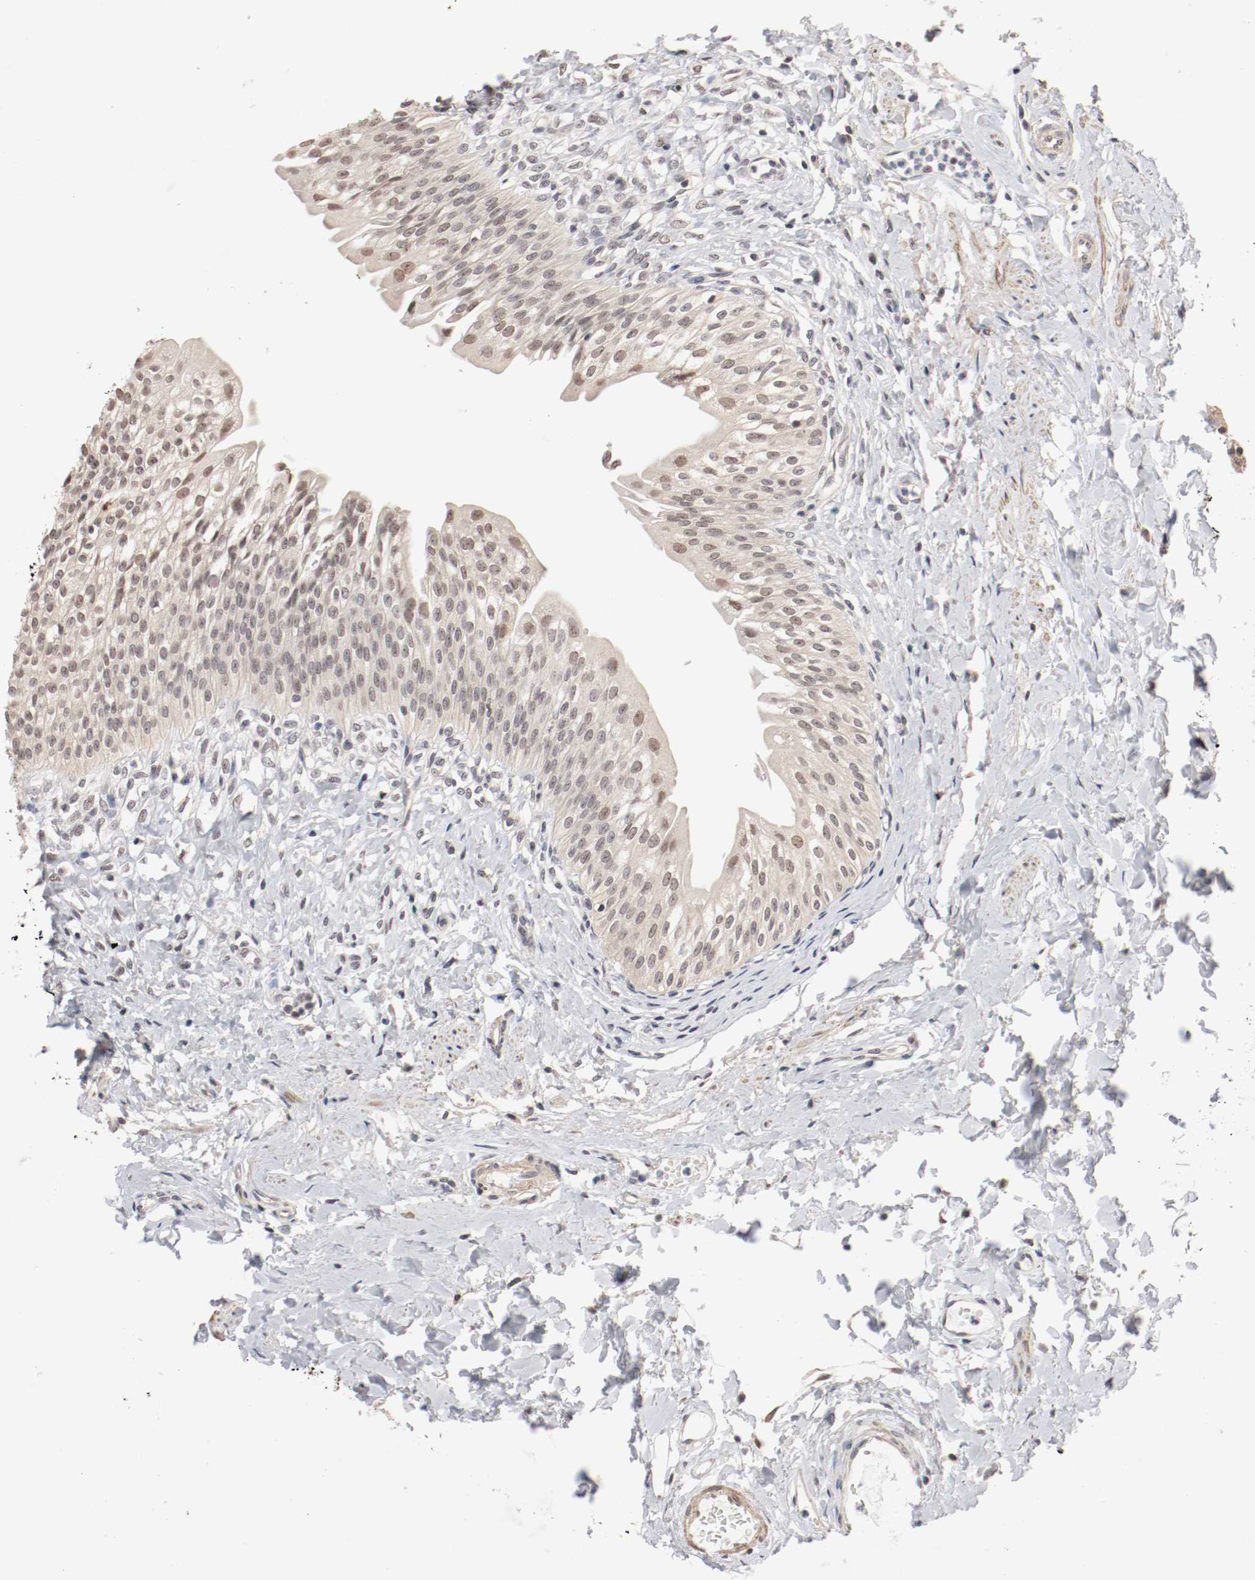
{"staining": {"intensity": "moderate", "quantity": ">75%", "location": "cytoplasmic/membranous,nuclear"}, "tissue": "urinary bladder", "cell_type": "Urothelial cells", "image_type": "normal", "snomed": [{"axis": "morphology", "description": "Normal tissue, NOS"}, {"axis": "topography", "description": "Urinary bladder"}], "caption": "Protein expression analysis of normal urinary bladder demonstrates moderate cytoplasmic/membranous,nuclear expression in approximately >75% of urothelial cells.", "gene": "CSNK2B", "patient": {"sex": "female", "age": 80}}